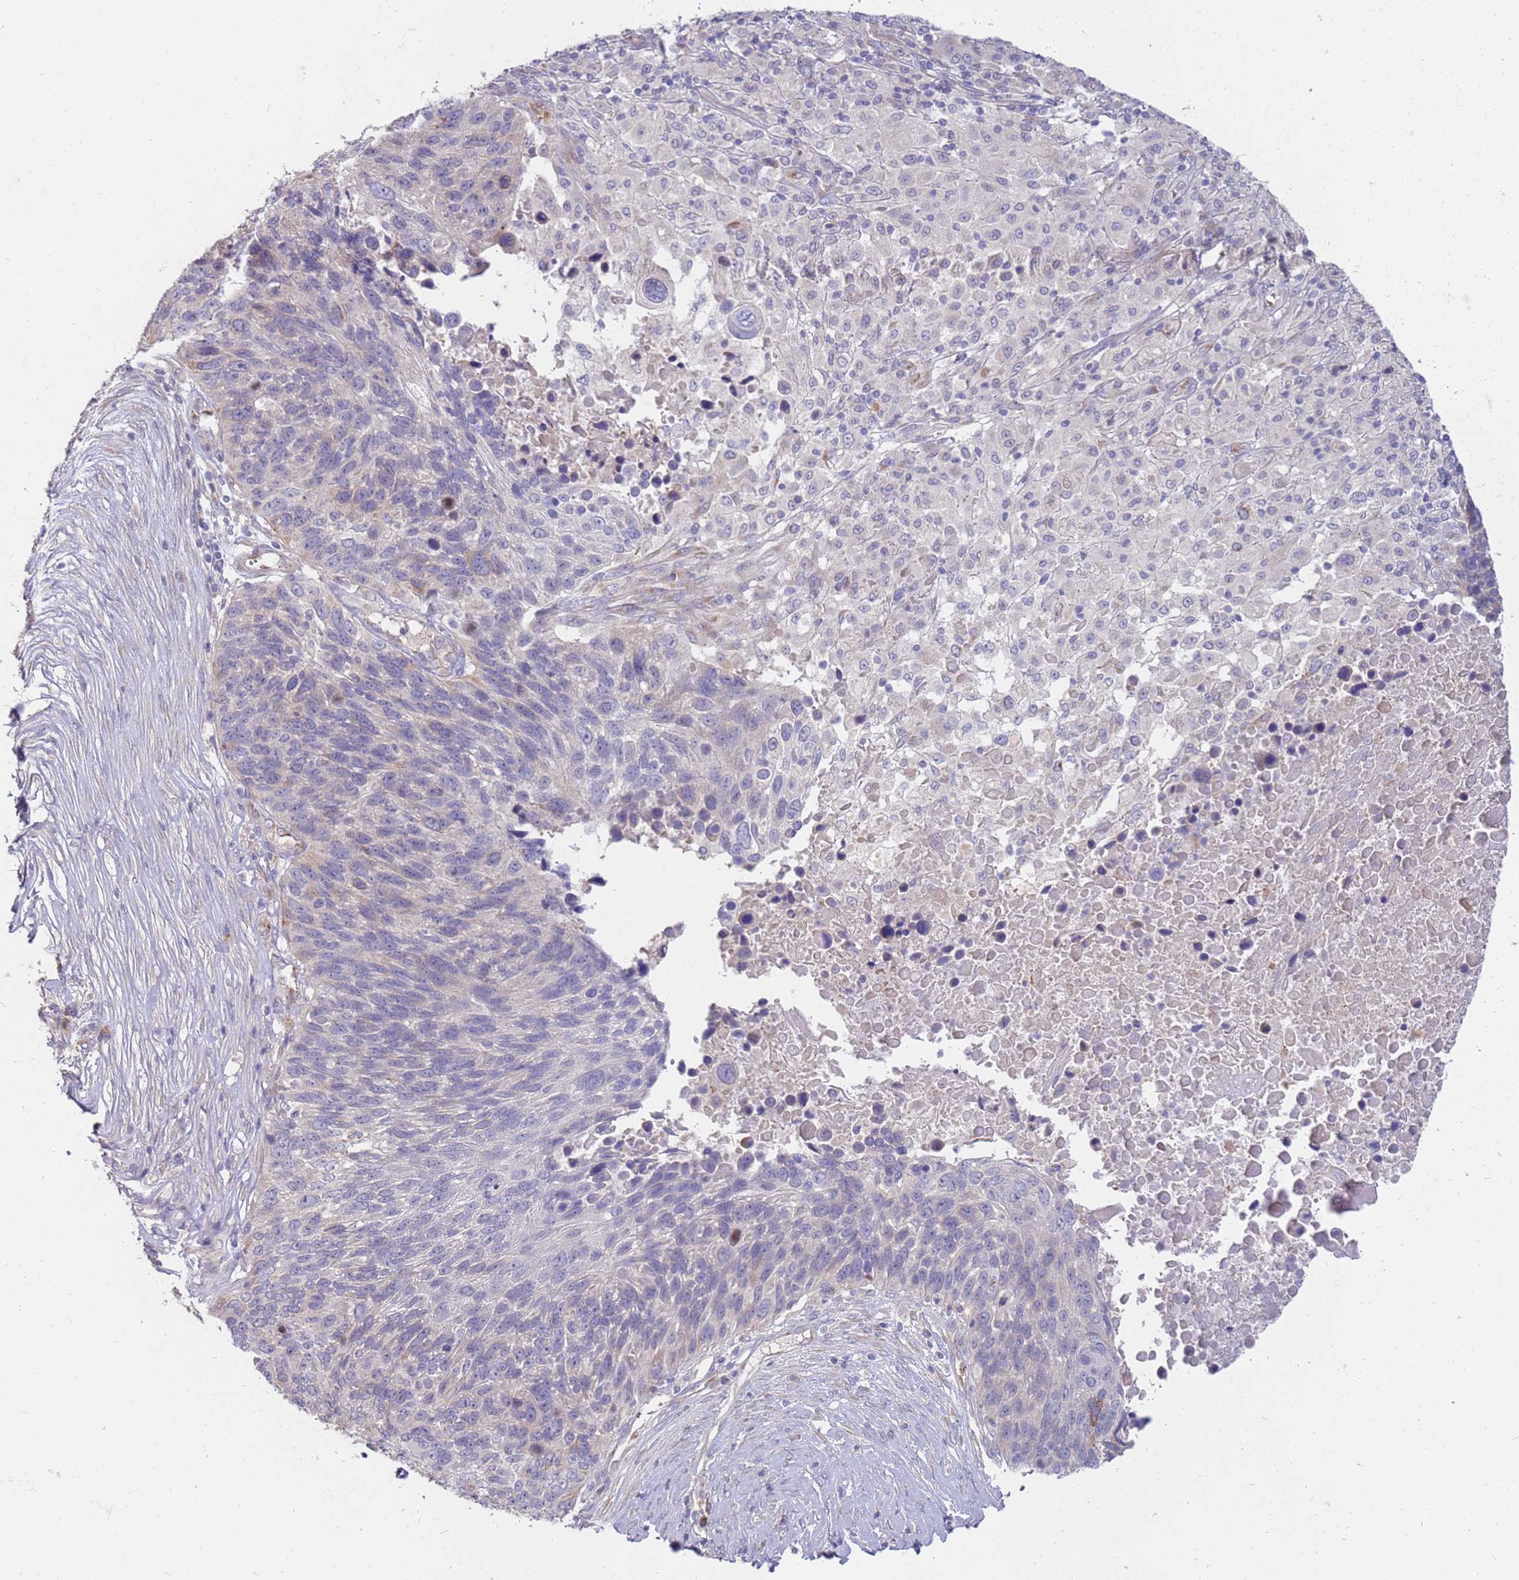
{"staining": {"intensity": "negative", "quantity": "none", "location": "none"}, "tissue": "lung cancer", "cell_type": "Tumor cells", "image_type": "cancer", "snomed": [{"axis": "morphology", "description": "Normal tissue, NOS"}, {"axis": "morphology", "description": "Squamous cell carcinoma, NOS"}, {"axis": "topography", "description": "Lymph node"}, {"axis": "topography", "description": "Lung"}], "caption": "This is an immunohistochemistry (IHC) image of lung cancer. There is no staining in tumor cells.", "gene": "NMUR2", "patient": {"sex": "male", "age": 66}}